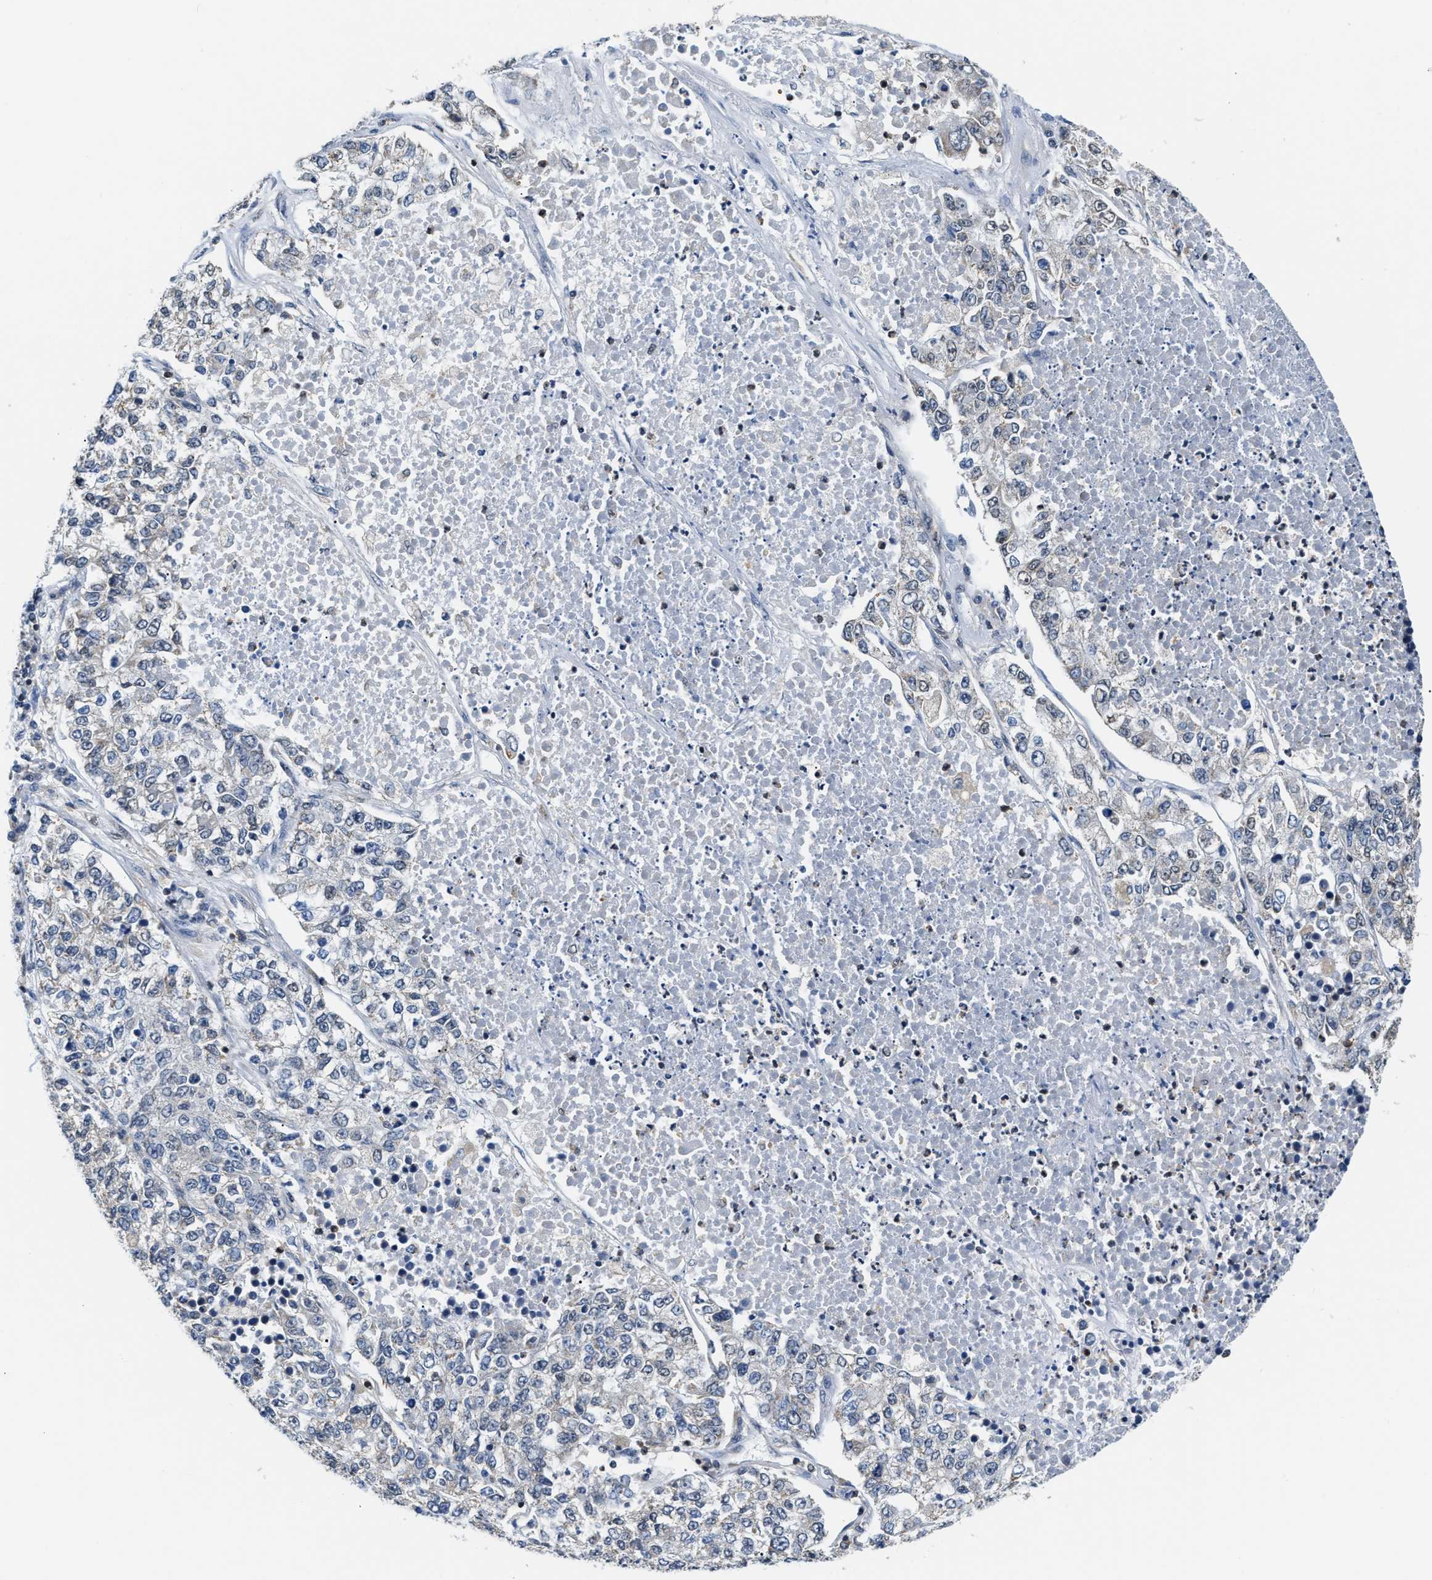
{"staining": {"intensity": "negative", "quantity": "none", "location": "none"}, "tissue": "lung cancer", "cell_type": "Tumor cells", "image_type": "cancer", "snomed": [{"axis": "morphology", "description": "Adenocarcinoma, NOS"}, {"axis": "topography", "description": "Lung"}], "caption": "Immunohistochemistry (IHC) of human lung adenocarcinoma shows no expression in tumor cells.", "gene": "STK10", "patient": {"sex": "male", "age": 49}}